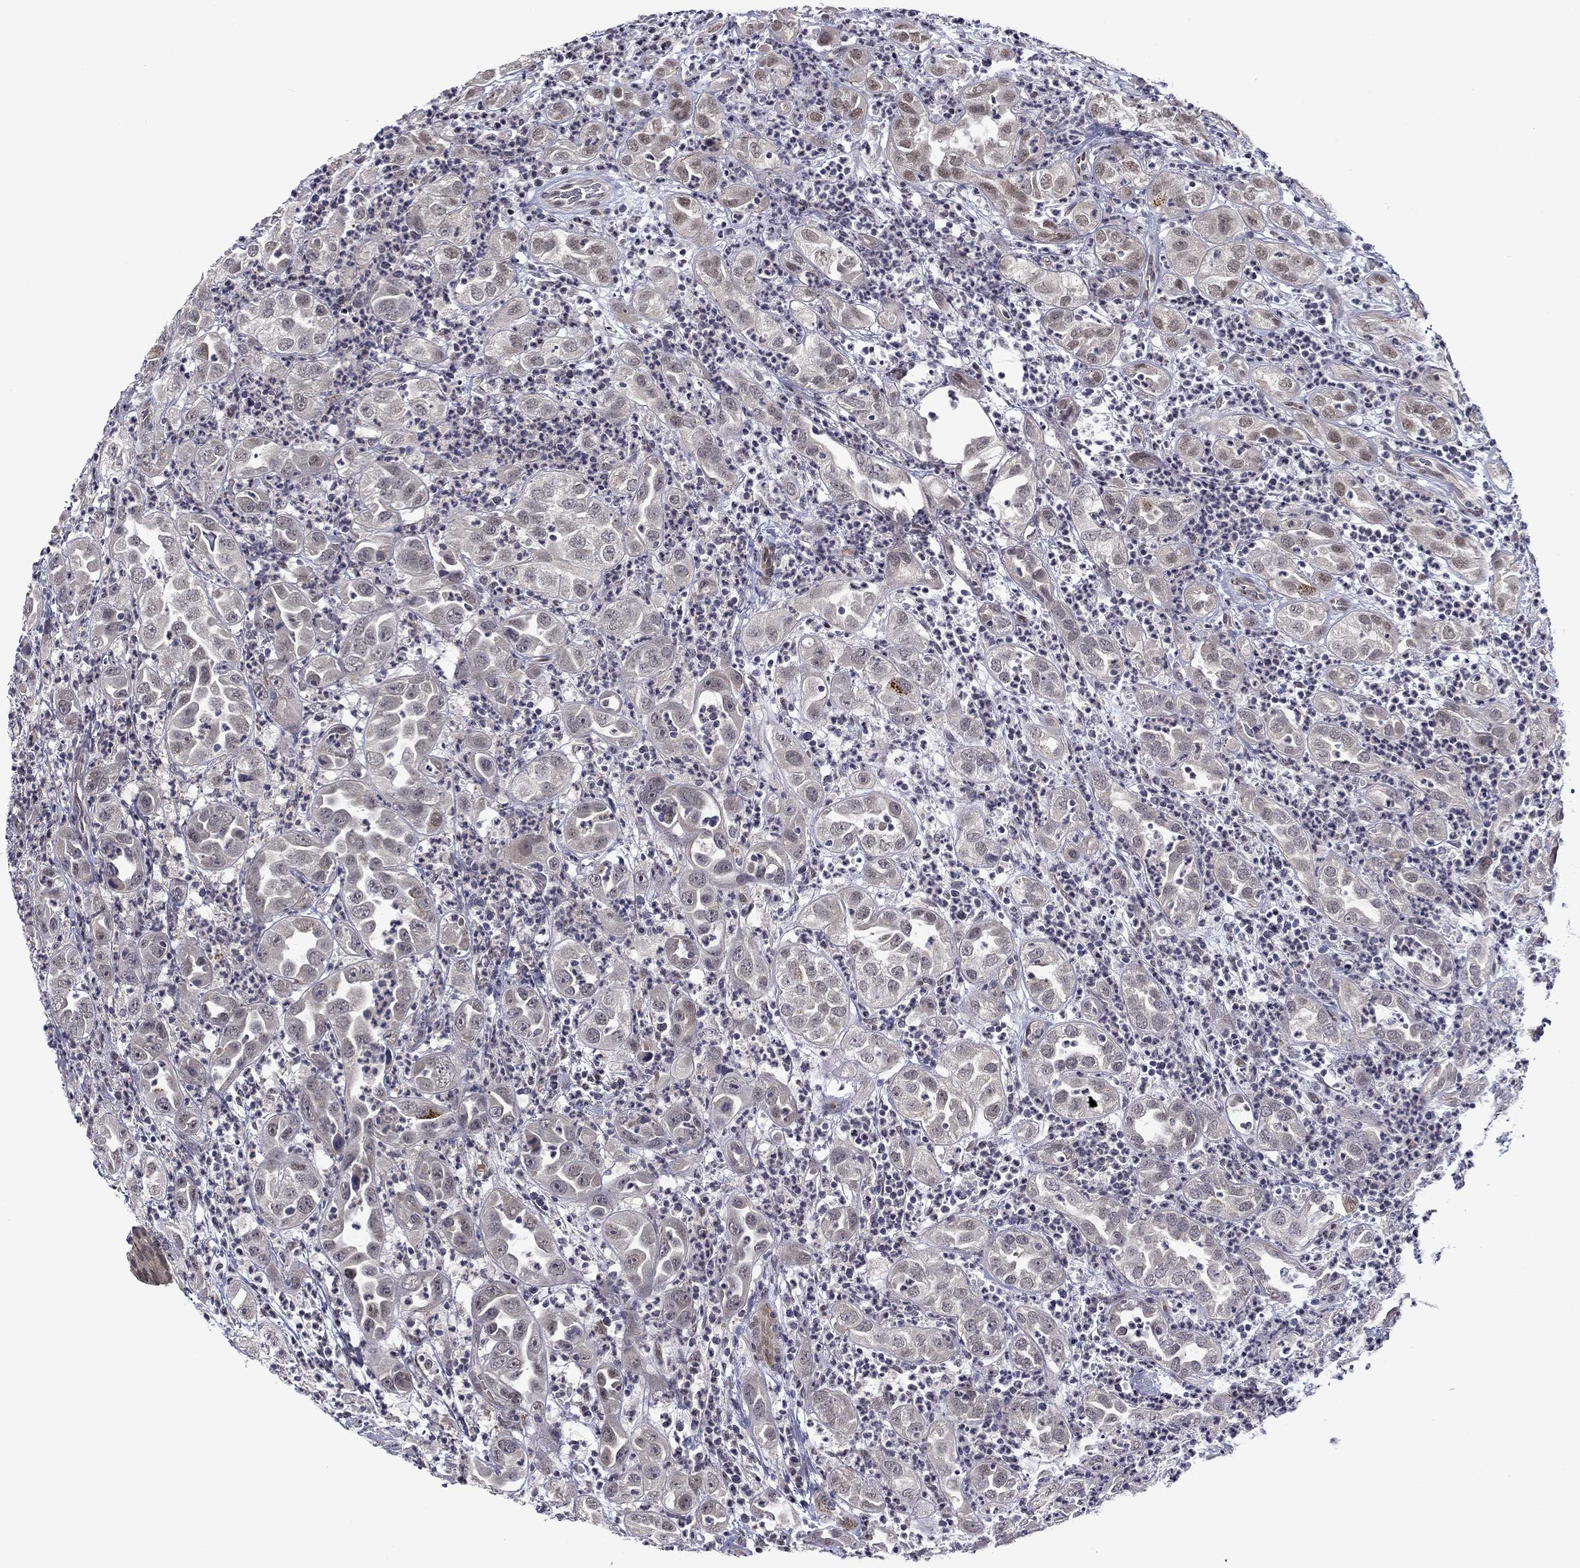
{"staining": {"intensity": "negative", "quantity": "none", "location": "none"}, "tissue": "urothelial cancer", "cell_type": "Tumor cells", "image_type": "cancer", "snomed": [{"axis": "morphology", "description": "Urothelial carcinoma, High grade"}, {"axis": "topography", "description": "Urinary bladder"}], "caption": "Urothelial cancer stained for a protein using immunohistochemistry (IHC) demonstrates no staining tumor cells.", "gene": "B3GAT1", "patient": {"sex": "female", "age": 41}}